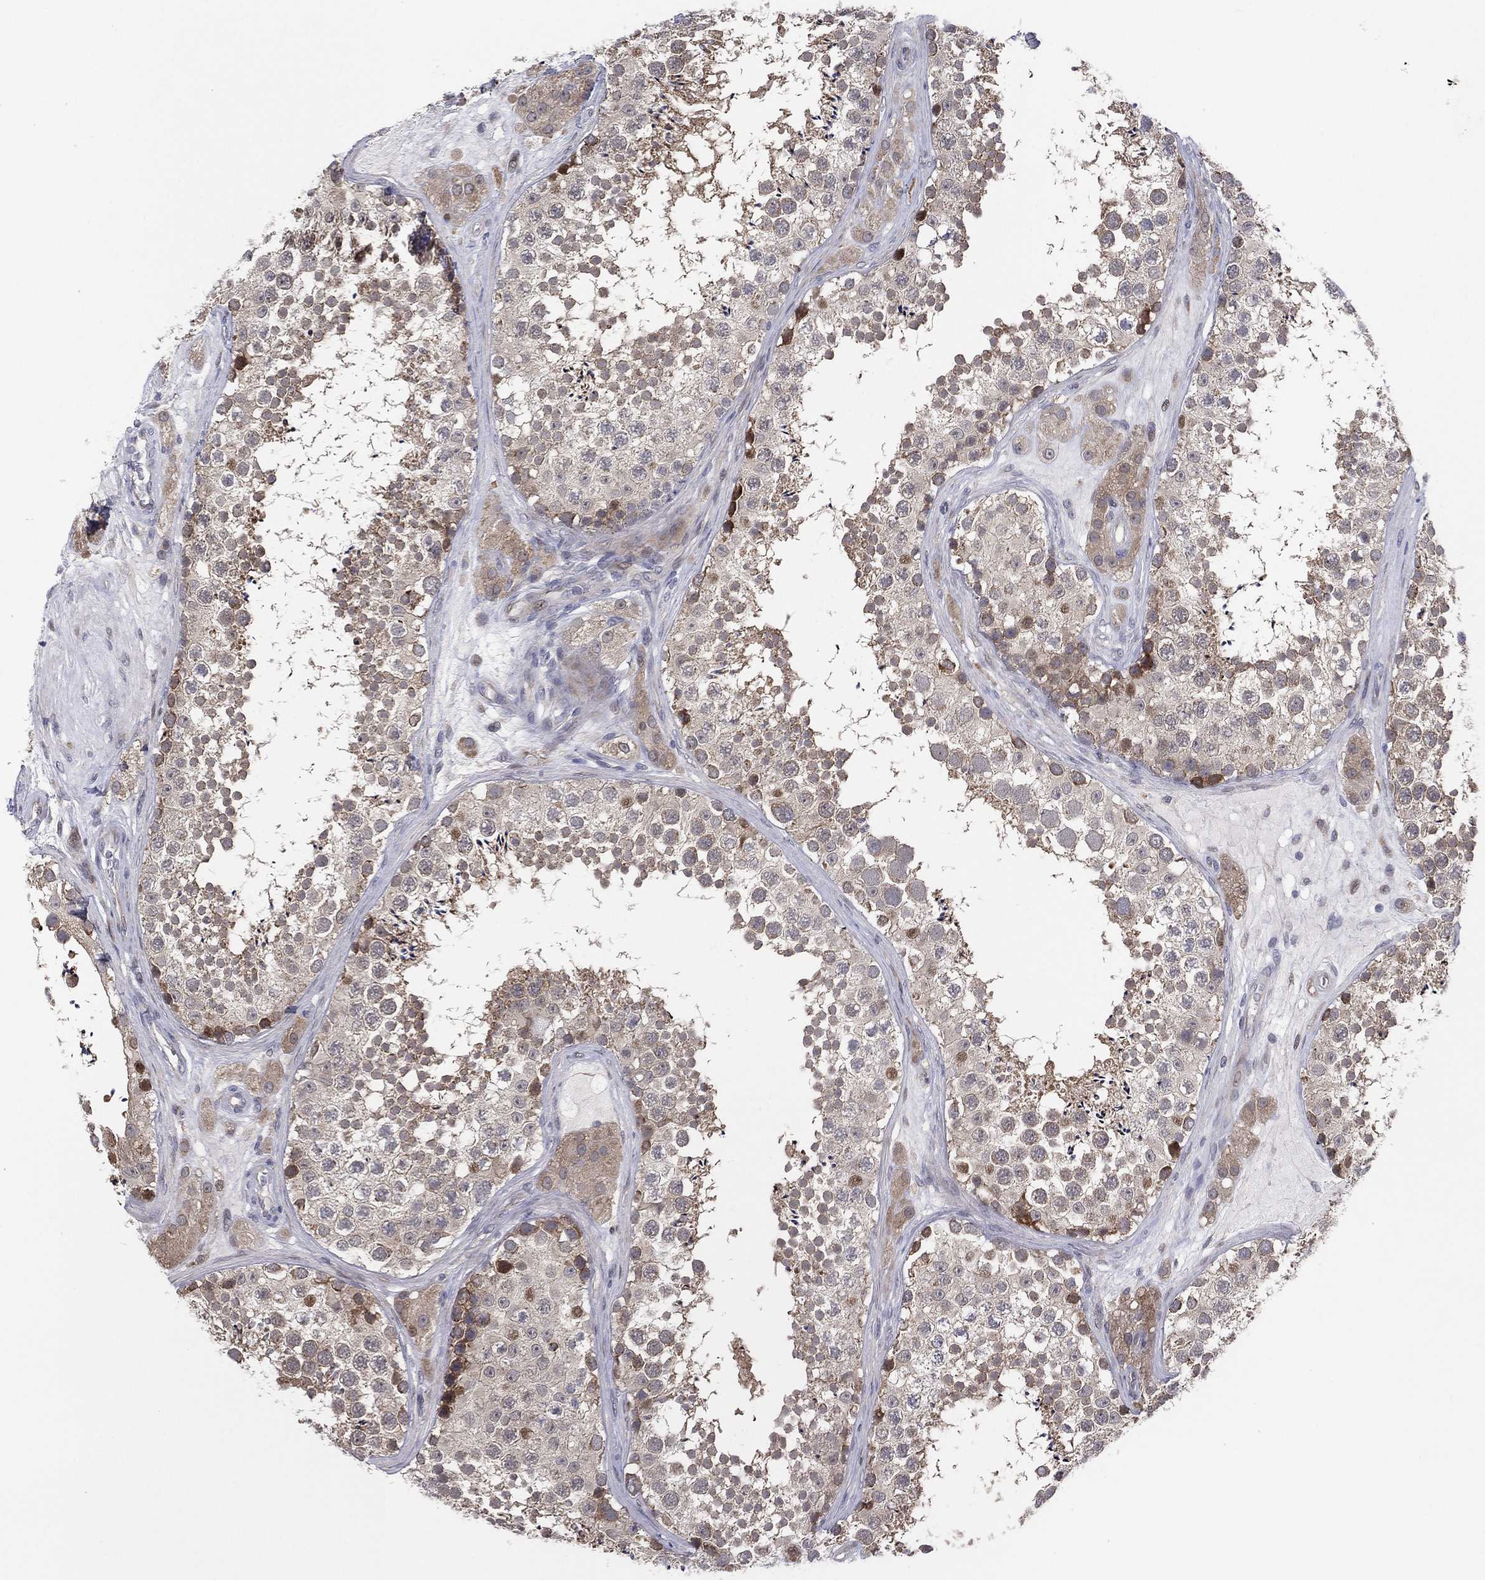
{"staining": {"intensity": "strong", "quantity": "<25%", "location": "nuclear"}, "tissue": "testis", "cell_type": "Cells in seminiferous ducts", "image_type": "normal", "snomed": [{"axis": "morphology", "description": "Normal tissue, NOS"}, {"axis": "topography", "description": "Testis"}], "caption": "Strong nuclear protein expression is seen in approximately <25% of cells in seminiferous ducts in testis. The protein of interest is shown in brown color, while the nuclei are stained blue.", "gene": "UTP14A", "patient": {"sex": "male", "age": 41}}